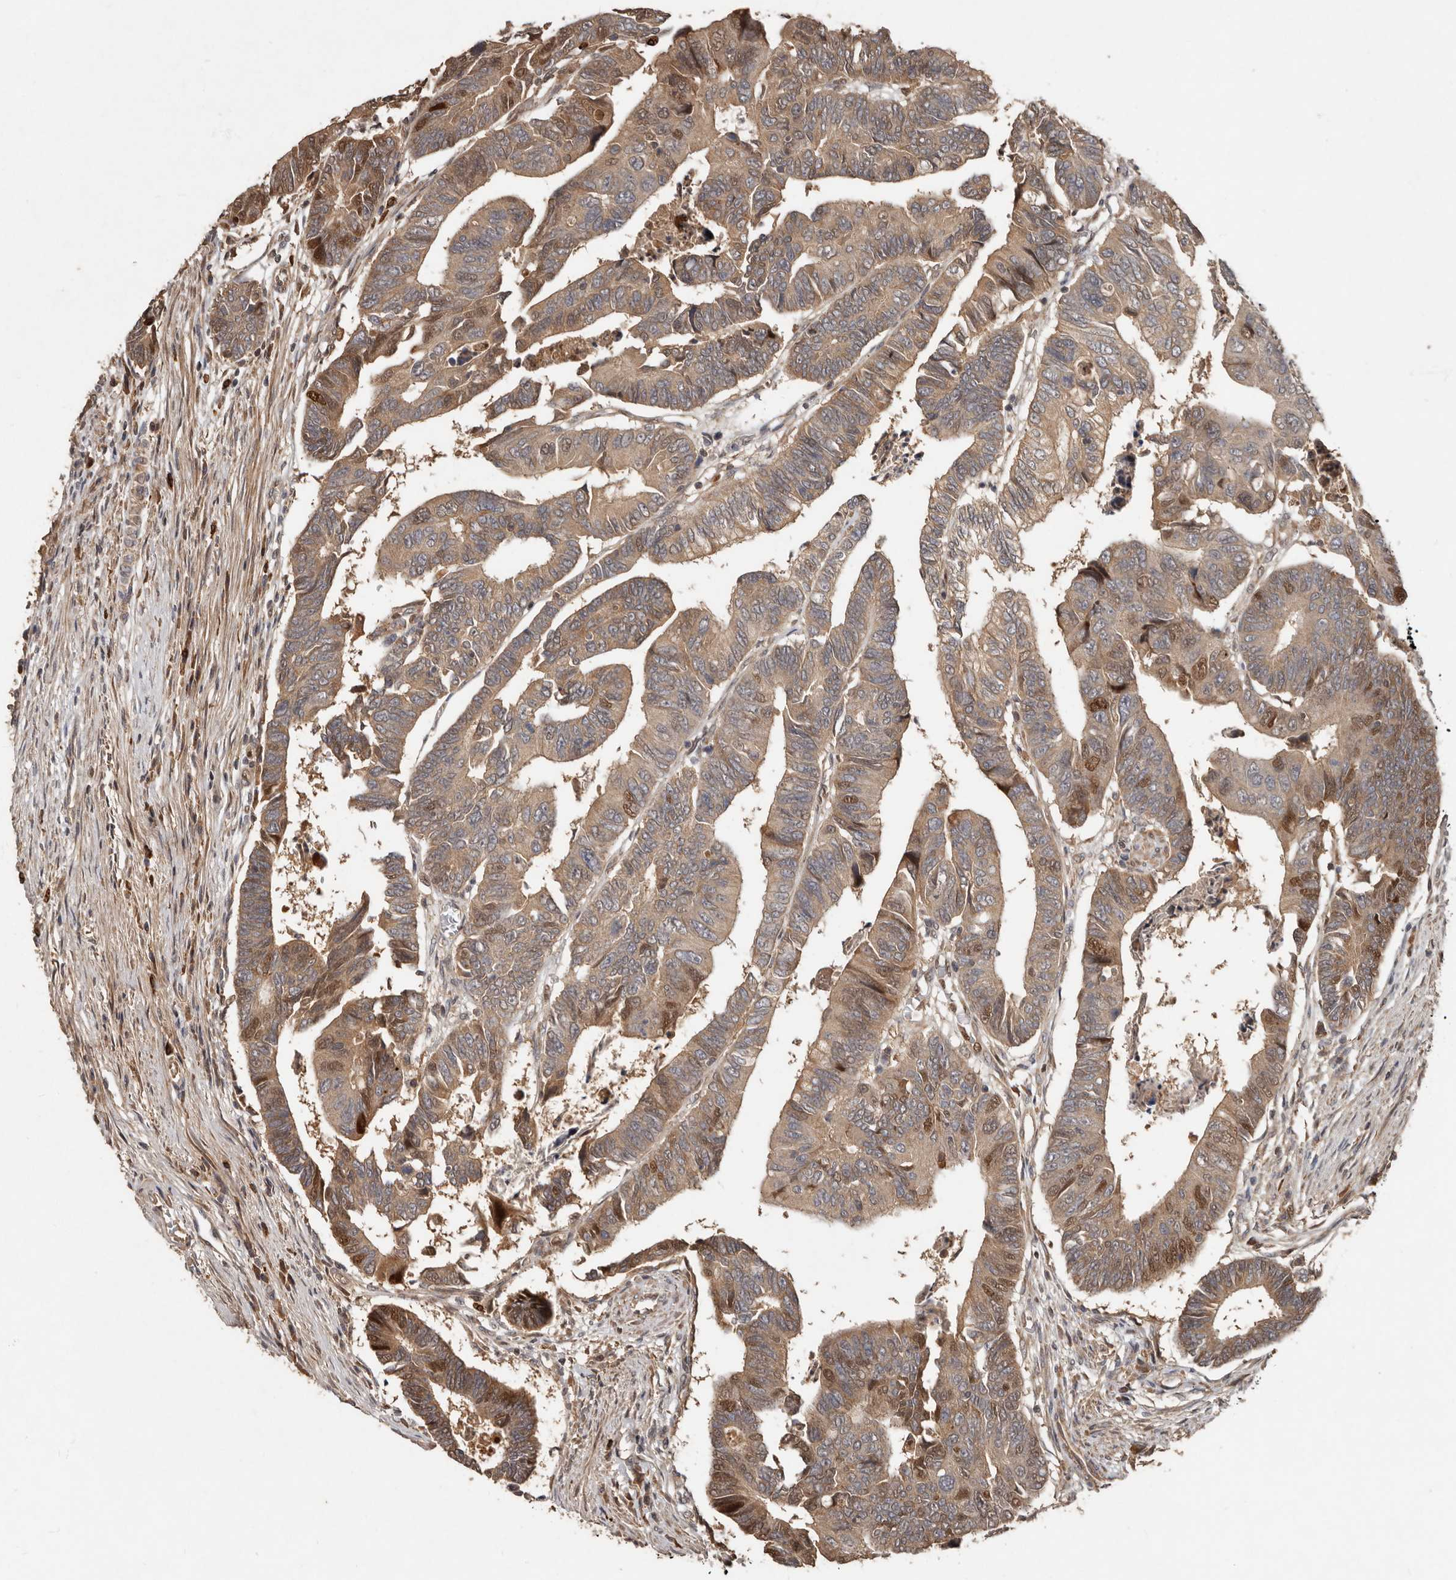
{"staining": {"intensity": "moderate", "quantity": ">75%", "location": "cytoplasmic/membranous,nuclear"}, "tissue": "colorectal cancer", "cell_type": "Tumor cells", "image_type": "cancer", "snomed": [{"axis": "morphology", "description": "Adenocarcinoma, NOS"}, {"axis": "topography", "description": "Rectum"}], "caption": "Protein analysis of adenocarcinoma (colorectal) tissue exhibits moderate cytoplasmic/membranous and nuclear positivity in about >75% of tumor cells. (DAB (3,3'-diaminobenzidine) = brown stain, brightfield microscopy at high magnification).", "gene": "KIF26B", "patient": {"sex": "female", "age": 65}}